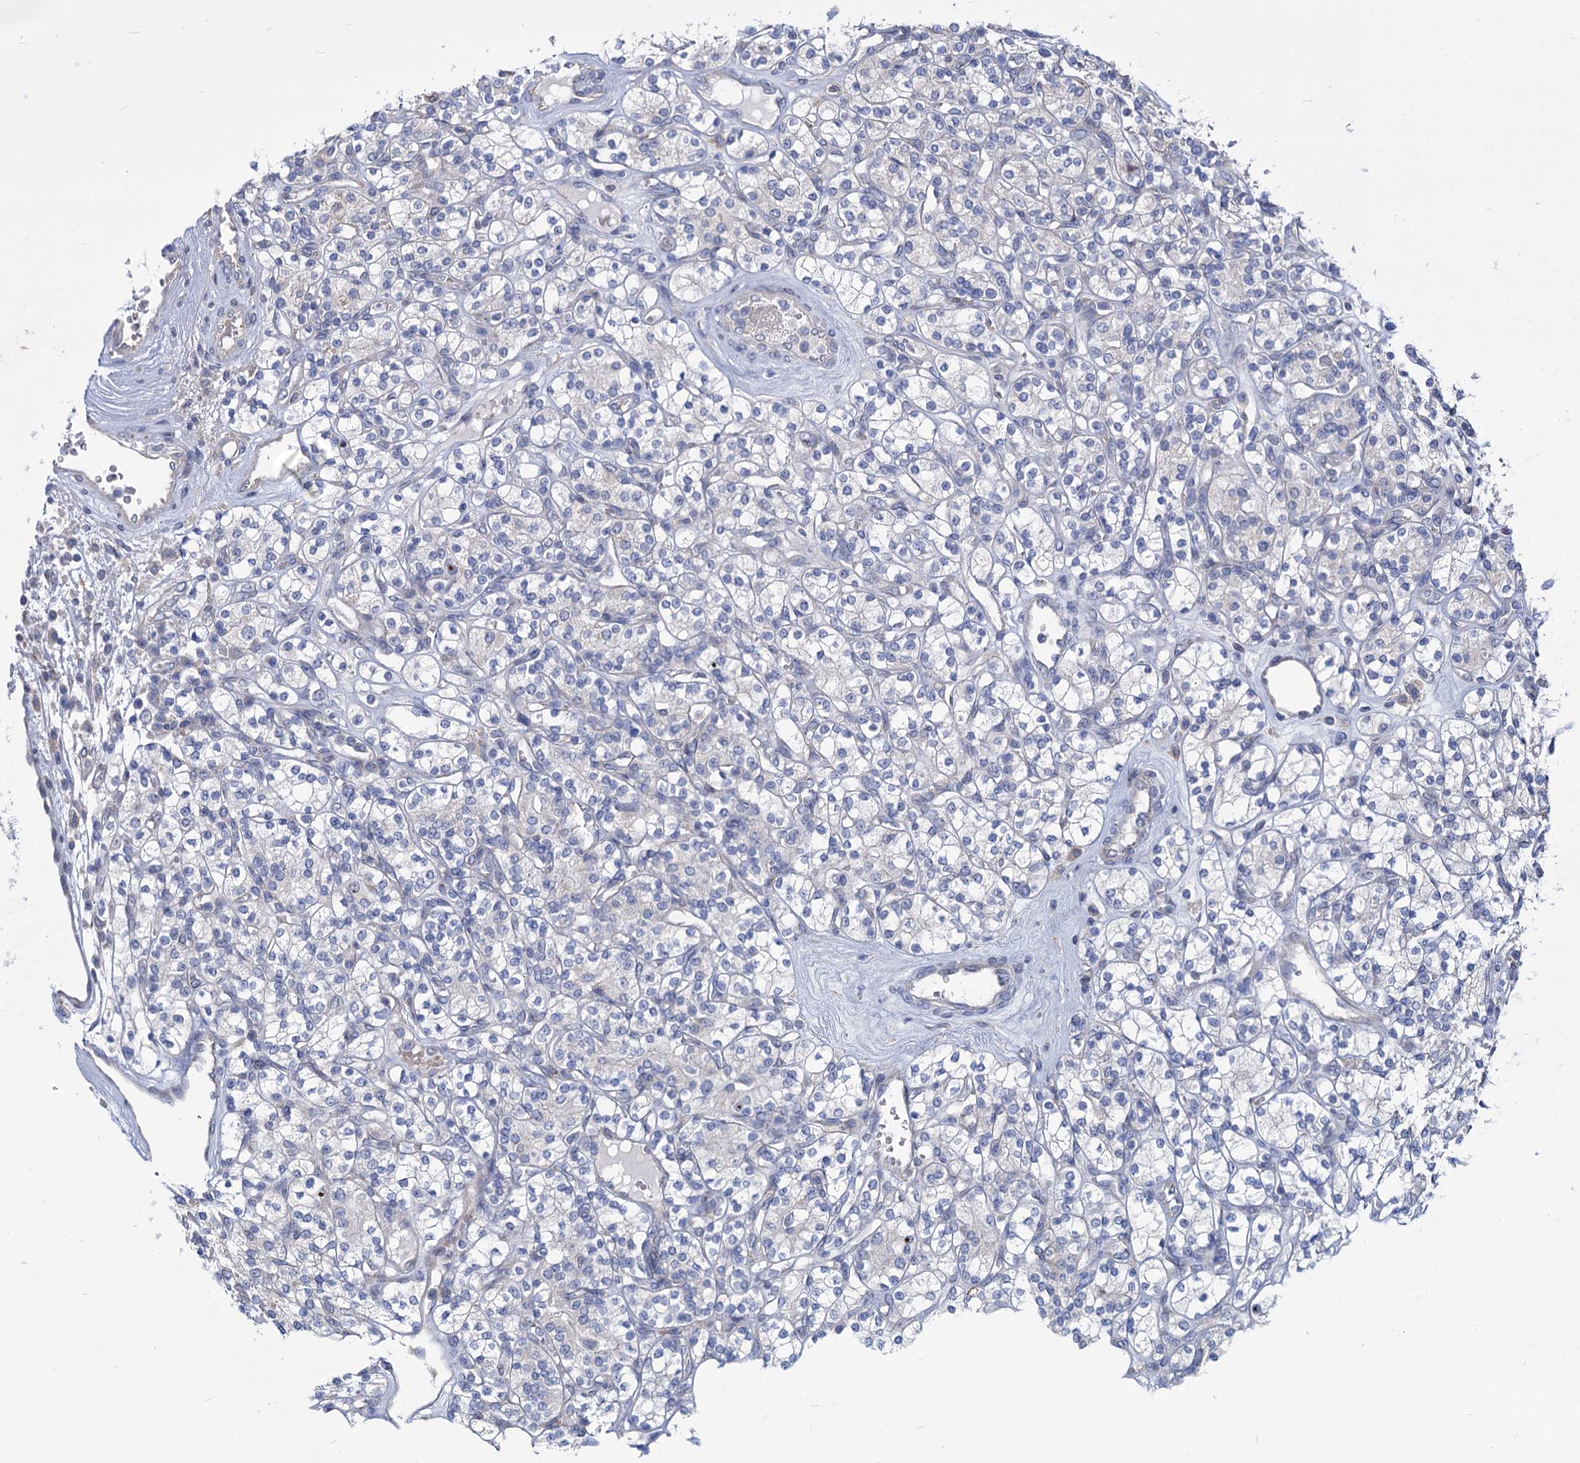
{"staining": {"intensity": "negative", "quantity": "none", "location": "none"}, "tissue": "renal cancer", "cell_type": "Tumor cells", "image_type": "cancer", "snomed": [{"axis": "morphology", "description": "Adenocarcinoma, NOS"}, {"axis": "topography", "description": "Kidney"}], "caption": "High magnification brightfield microscopy of renal cancer (adenocarcinoma) stained with DAB (brown) and counterstained with hematoxylin (blue): tumor cells show no significant expression.", "gene": "PRSS35", "patient": {"sex": "male", "age": 77}}